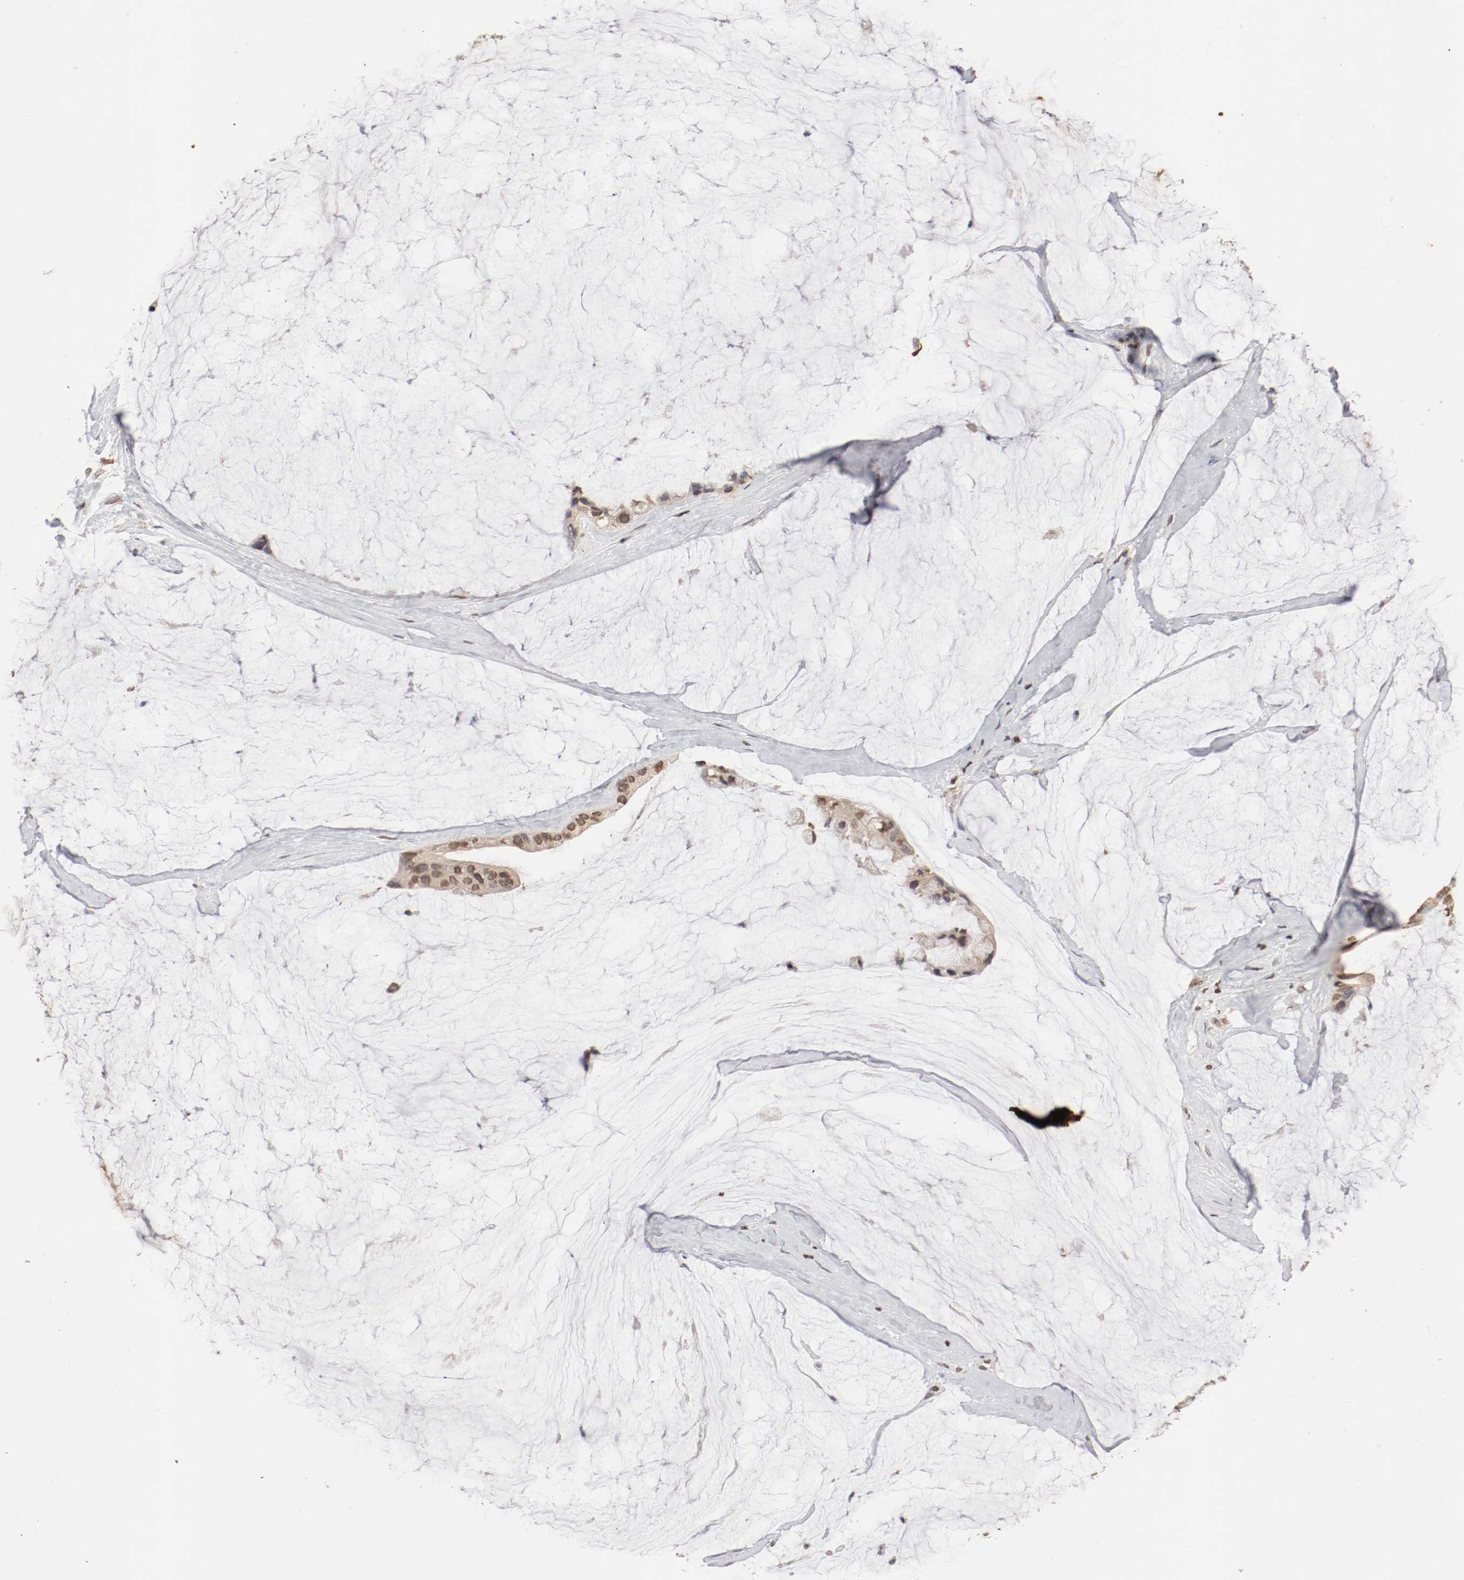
{"staining": {"intensity": "weak", "quantity": ">75%", "location": "cytoplasmic/membranous,nuclear"}, "tissue": "ovarian cancer", "cell_type": "Tumor cells", "image_type": "cancer", "snomed": [{"axis": "morphology", "description": "Cystadenocarcinoma, mucinous, NOS"}, {"axis": "topography", "description": "Ovary"}], "caption": "Immunohistochemistry (IHC) (DAB) staining of human mucinous cystadenocarcinoma (ovarian) displays weak cytoplasmic/membranous and nuclear protein staining in about >75% of tumor cells.", "gene": "WASL", "patient": {"sex": "female", "age": 39}}